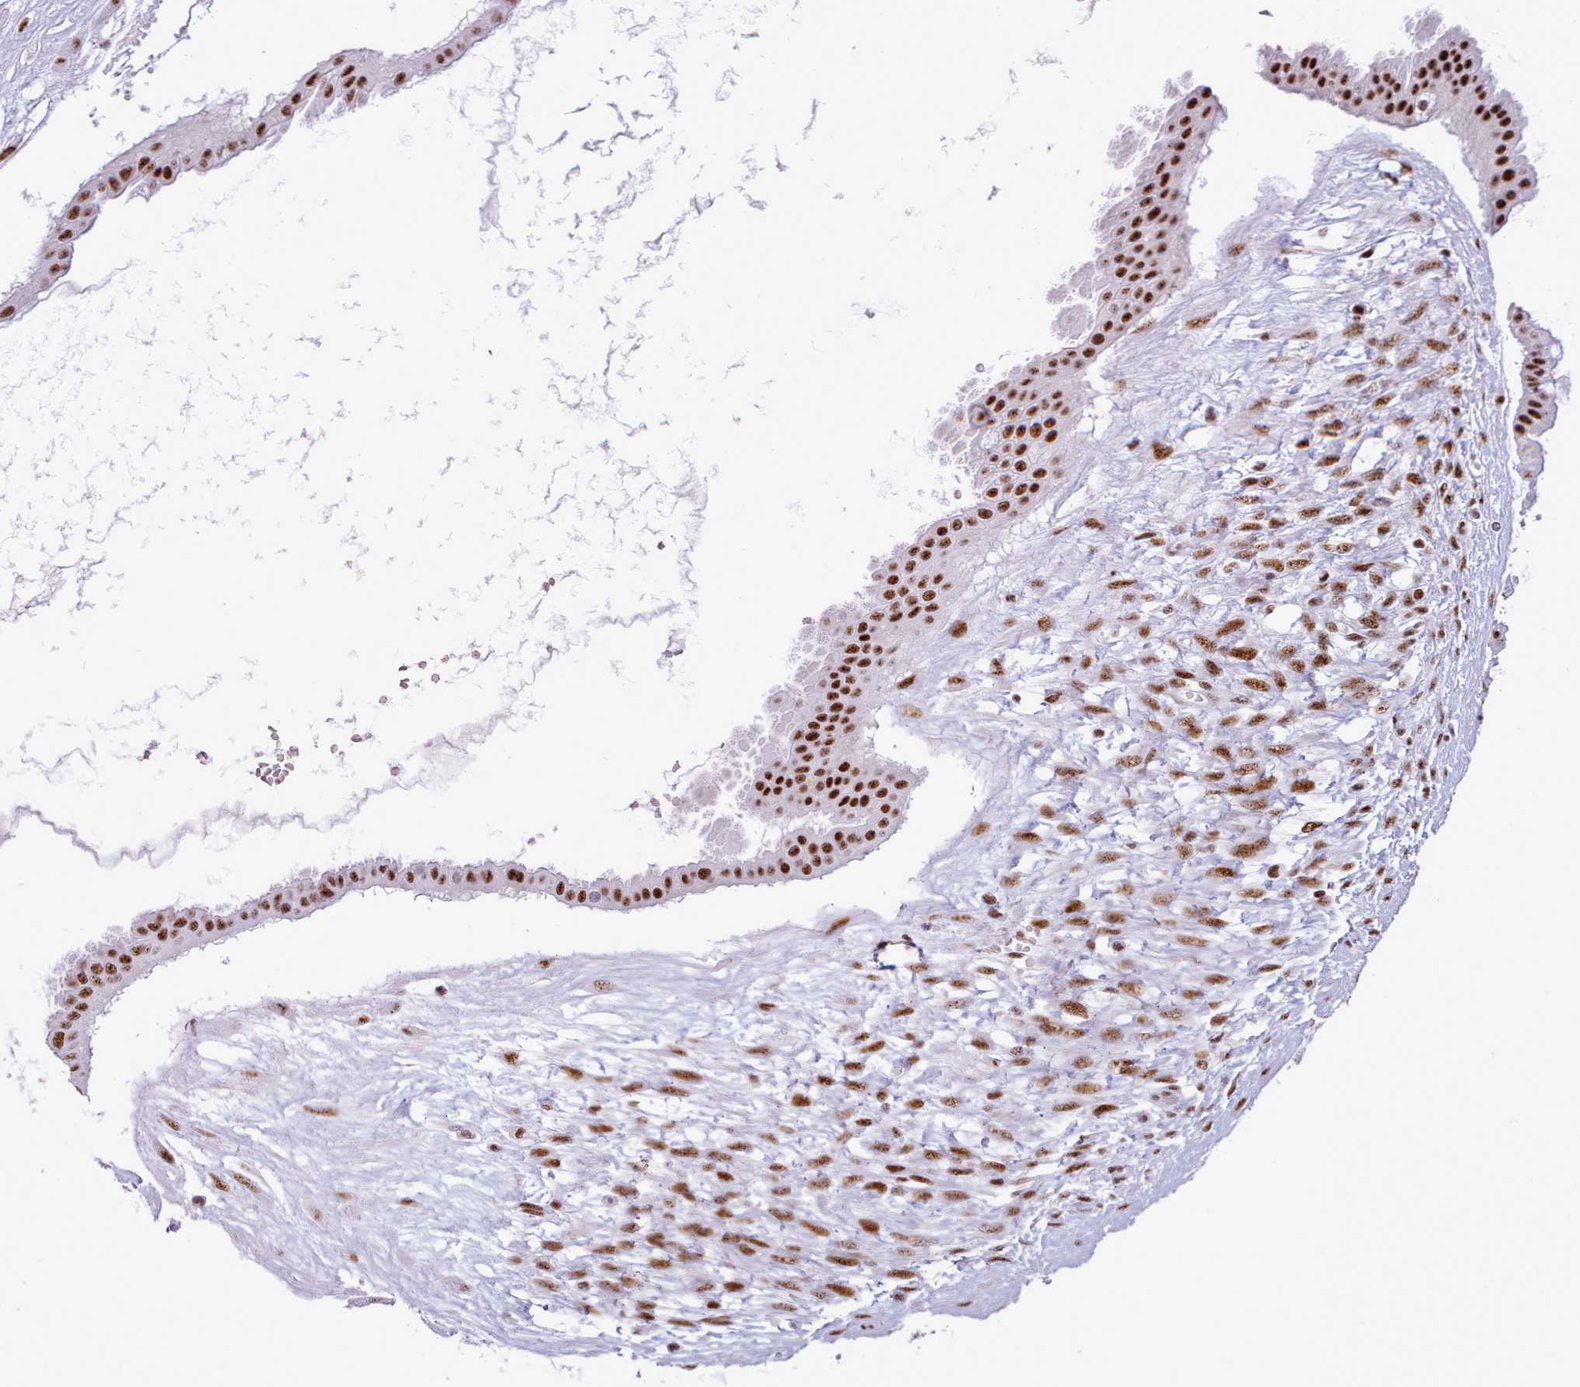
{"staining": {"intensity": "strong", "quantity": ">75%", "location": "nuclear"}, "tissue": "ovarian cancer", "cell_type": "Tumor cells", "image_type": "cancer", "snomed": [{"axis": "morphology", "description": "Cystadenocarcinoma, mucinous, NOS"}, {"axis": "topography", "description": "Ovary"}], "caption": "Immunohistochemical staining of human ovarian cancer exhibits high levels of strong nuclear protein positivity in about >75% of tumor cells.", "gene": "TMEM35B", "patient": {"sex": "female", "age": 73}}